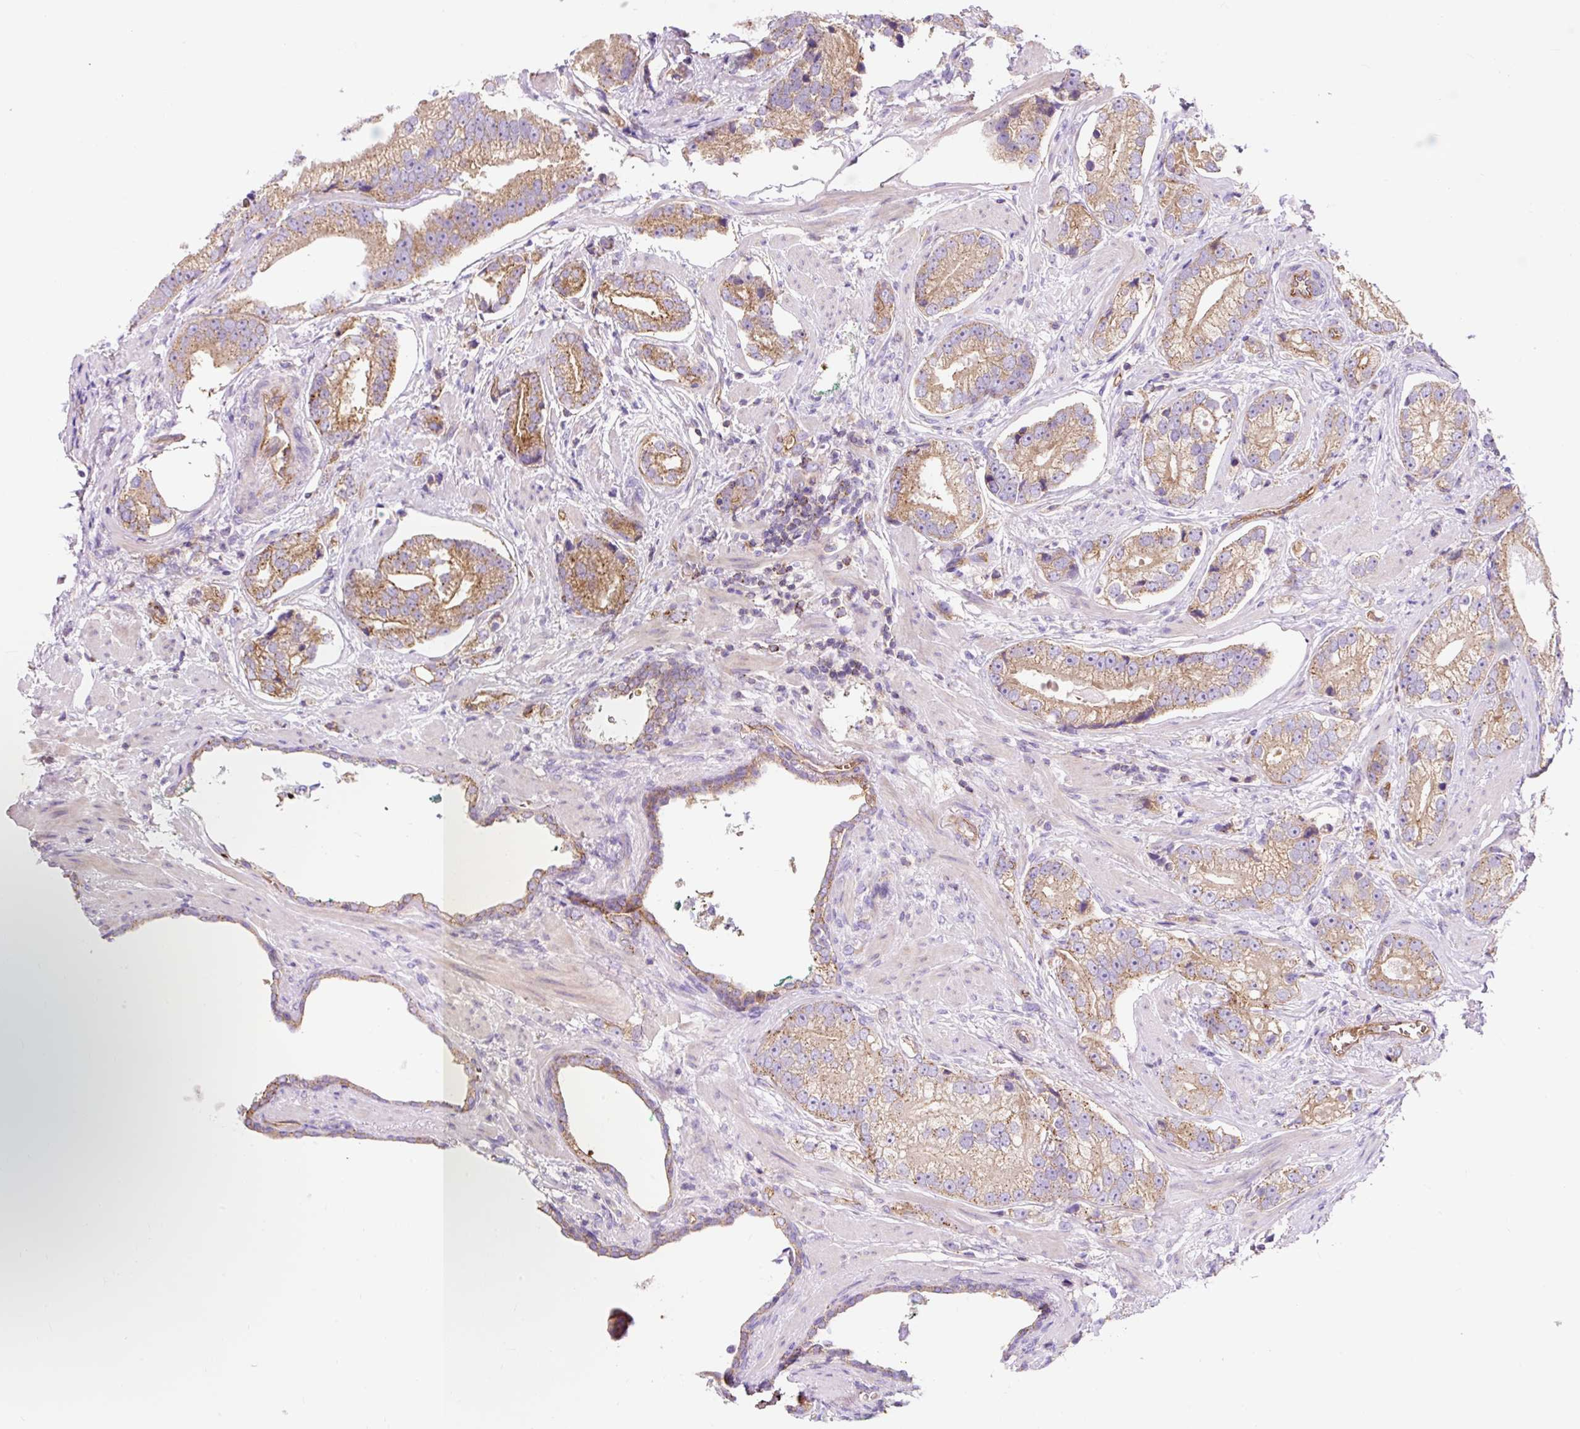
{"staining": {"intensity": "moderate", "quantity": ">75%", "location": "cytoplasmic/membranous"}, "tissue": "prostate cancer", "cell_type": "Tumor cells", "image_type": "cancer", "snomed": [{"axis": "morphology", "description": "Adenocarcinoma, High grade"}, {"axis": "topography", "description": "Prostate"}], "caption": "Human prostate high-grade adenocarcinoma stained with a brown dye demonstrates moderate cytoplasmic/membranous positive positivity in about >75% of tumor cells.", "gene": "HIP1R", "patient": {"sex": "male", "age": 75}}